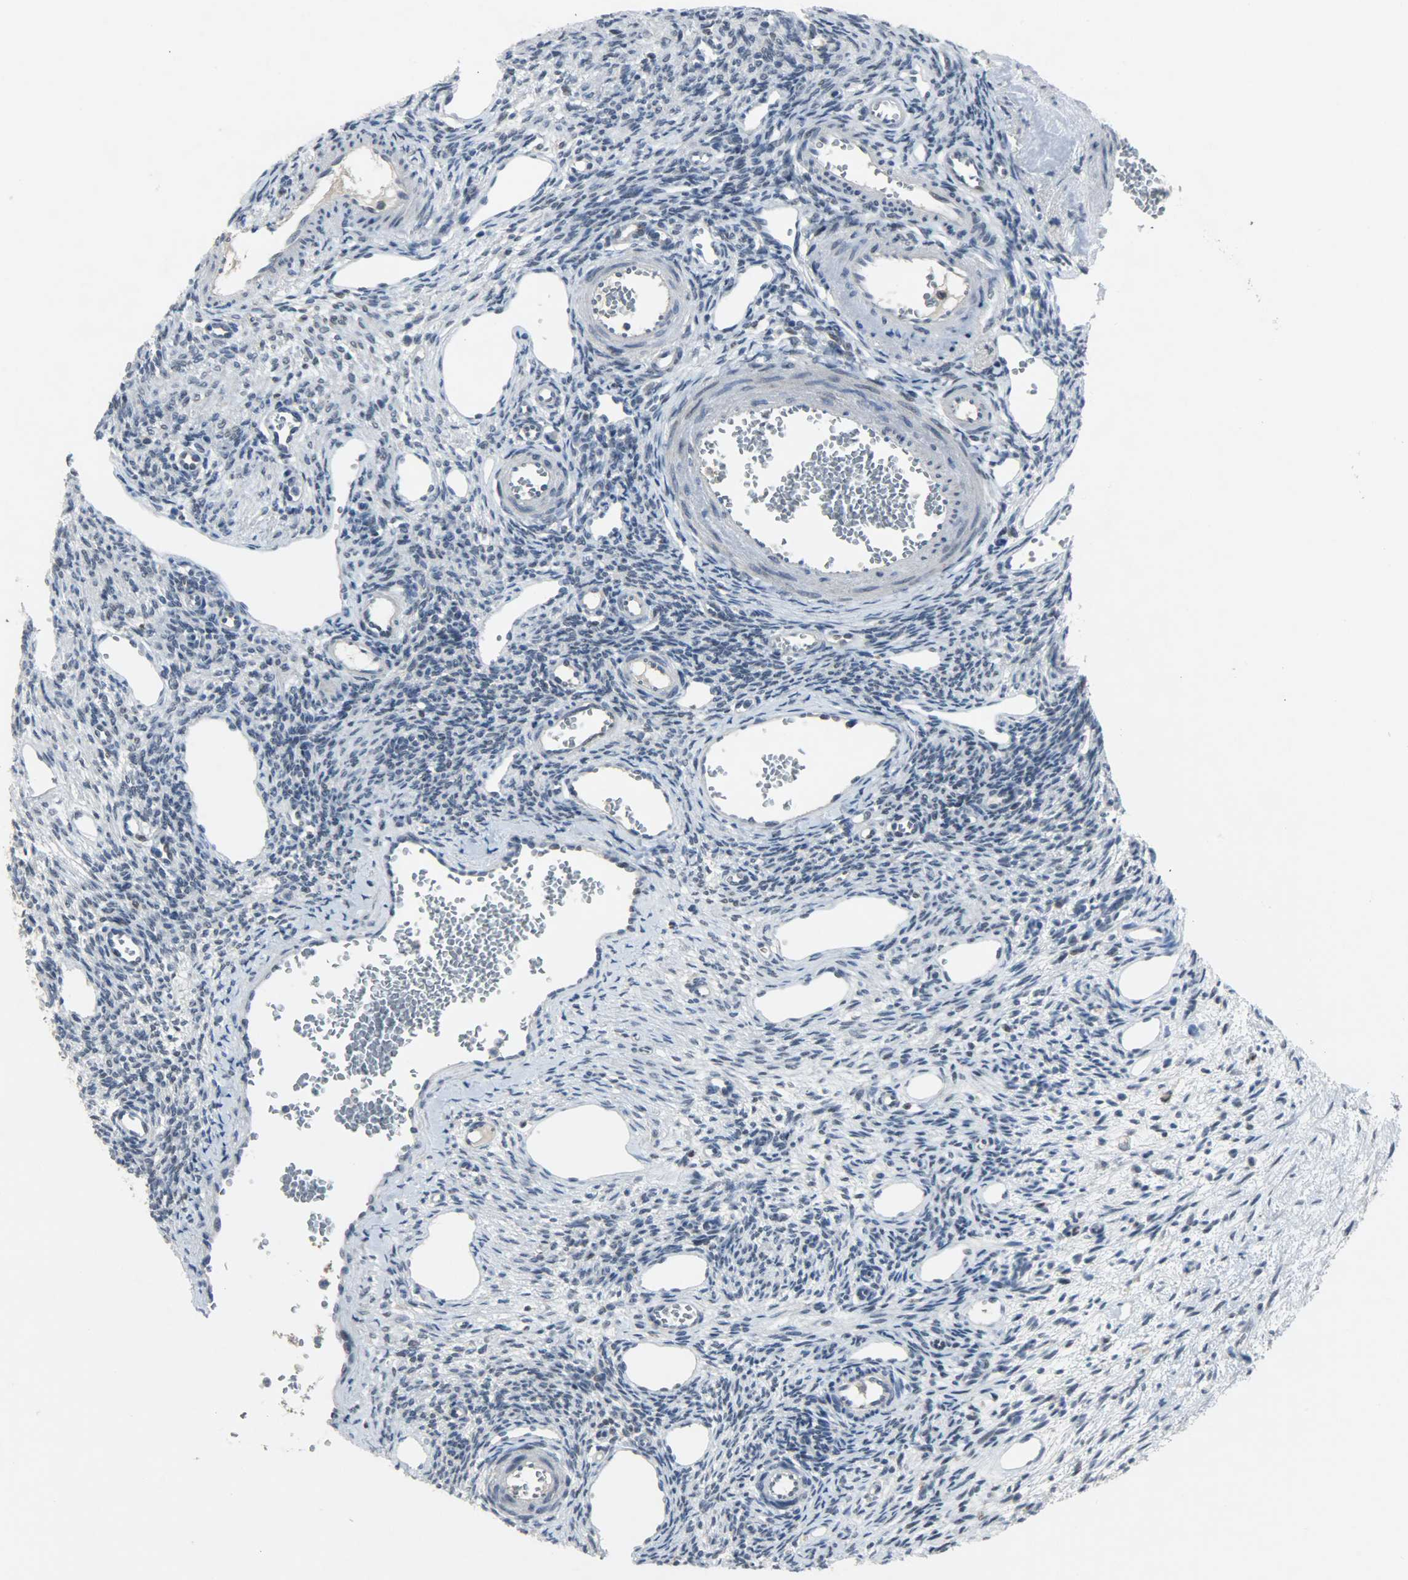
{"staining": {"intensity": "negative", "quantity": "none", "location": "none"}, "tissue": "ovary", "cell_type": "Ovarian stroma cells", "image_type": "normal", "snomed": [{"axis": "morphology", "description": "Normal tissue, NOS"}, {"axis": "topography", "description": "Ovary"}], "caption": "The immunohistochemistry image has no significant staining in ovarian stroma cells of ovary. (Stains: DAB immunohistochemistry (IHC) with hematoxylin counter stain, Microscopy: brightfield microscopy at high magnification).", "gene": "PPARG", "patient": {"sex": "female", "age": 33}}